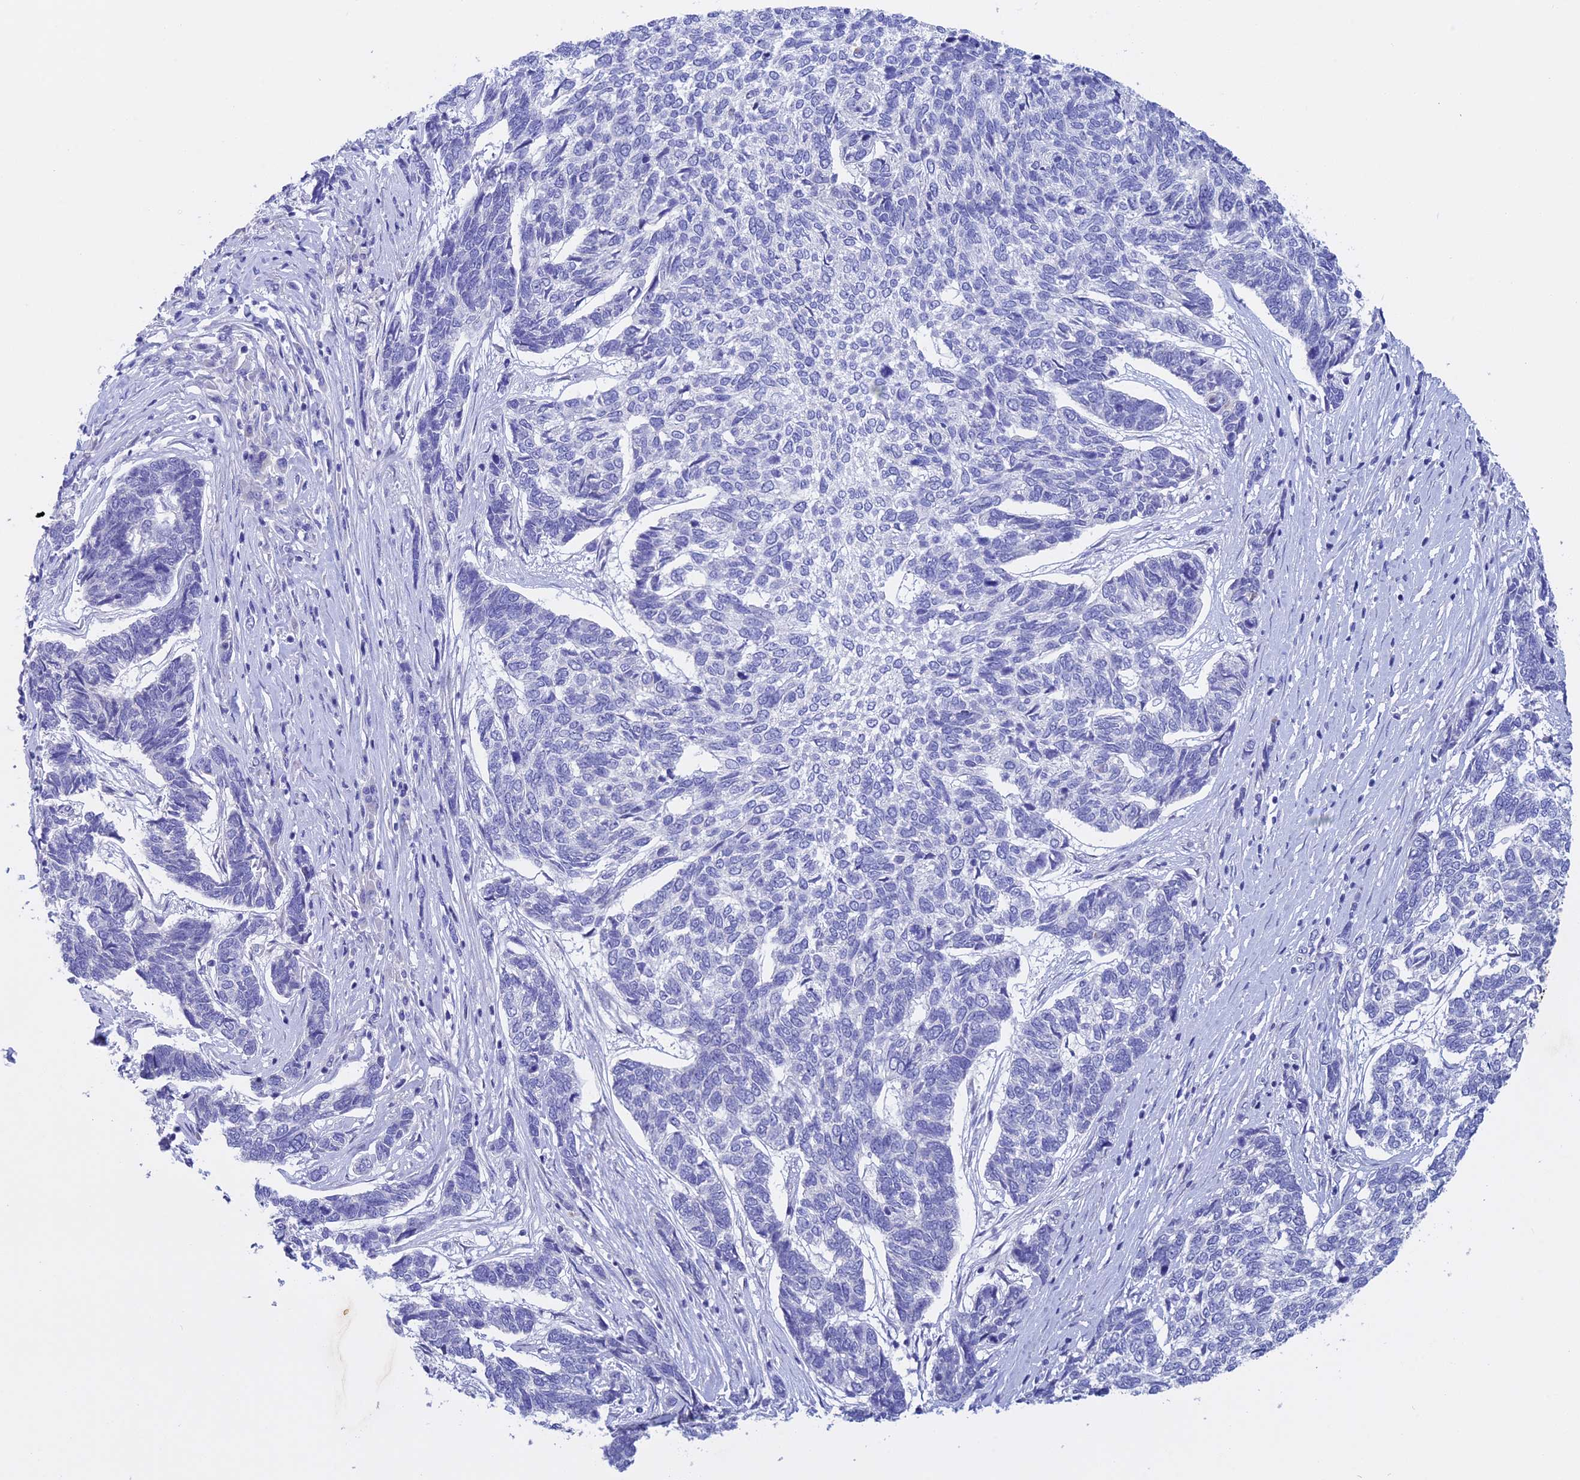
{"staining": {"intensity": "negative", "quantity": "none", "location": "none"}, "tissue": "skin cancer", "cell_type": "Tumor cells", "image_type": "cancer", "snomed": [{"axis": "morphology", "description": "Basal cell carcinoma"}, {"axis": "topography", "description": "Skin"}], "caption": "Basal cell carcinoma (skin) stained for a protein using immunohistochemistry (IHC) demonstrates no staining tumor cells.", "gene": "BTBD19", "patient": {"sex": "female", "age": 65}}